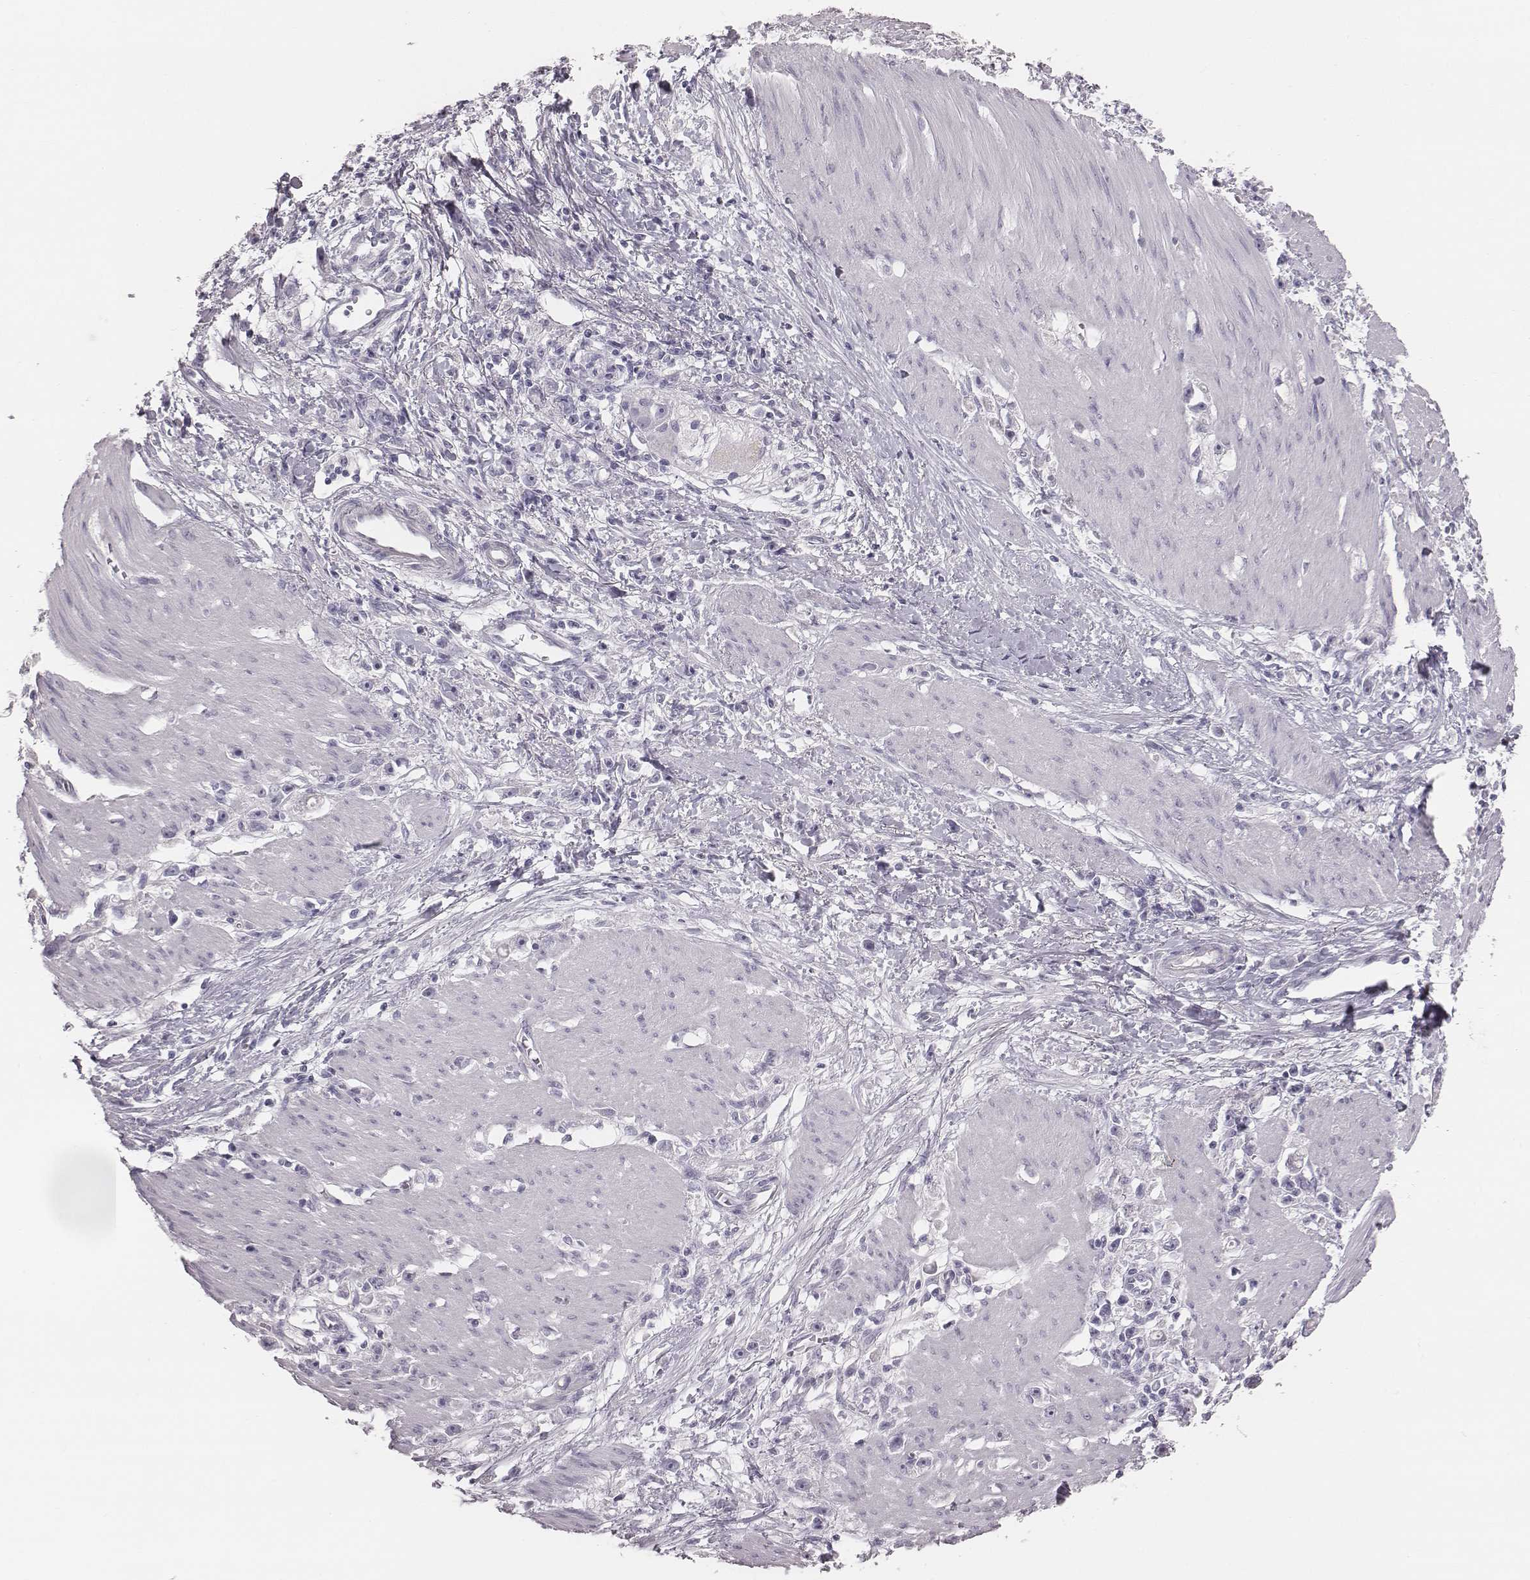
{"staining": {"intensity": "negative", "quantity": "none", "location": "none"}, "tissue": "stomach cancer", "cell_type": "Tumor cells", "image_type": "cancer", "snomed": [{"axis": "morphology", "description": "Adenocarcinoma, NOS"}, {"axis": "topography", "description": "Stomach"}], "caption": "High magnification brightfield microscopy of stomach cancer stained with DAB (3,3'-diaminobenzidine) (brown) and counterstained with hematoxylin (blue): tumor cells show no significant expression.", "gene": "C6orf58", "patient": {"sex": "female", "age": 59}}